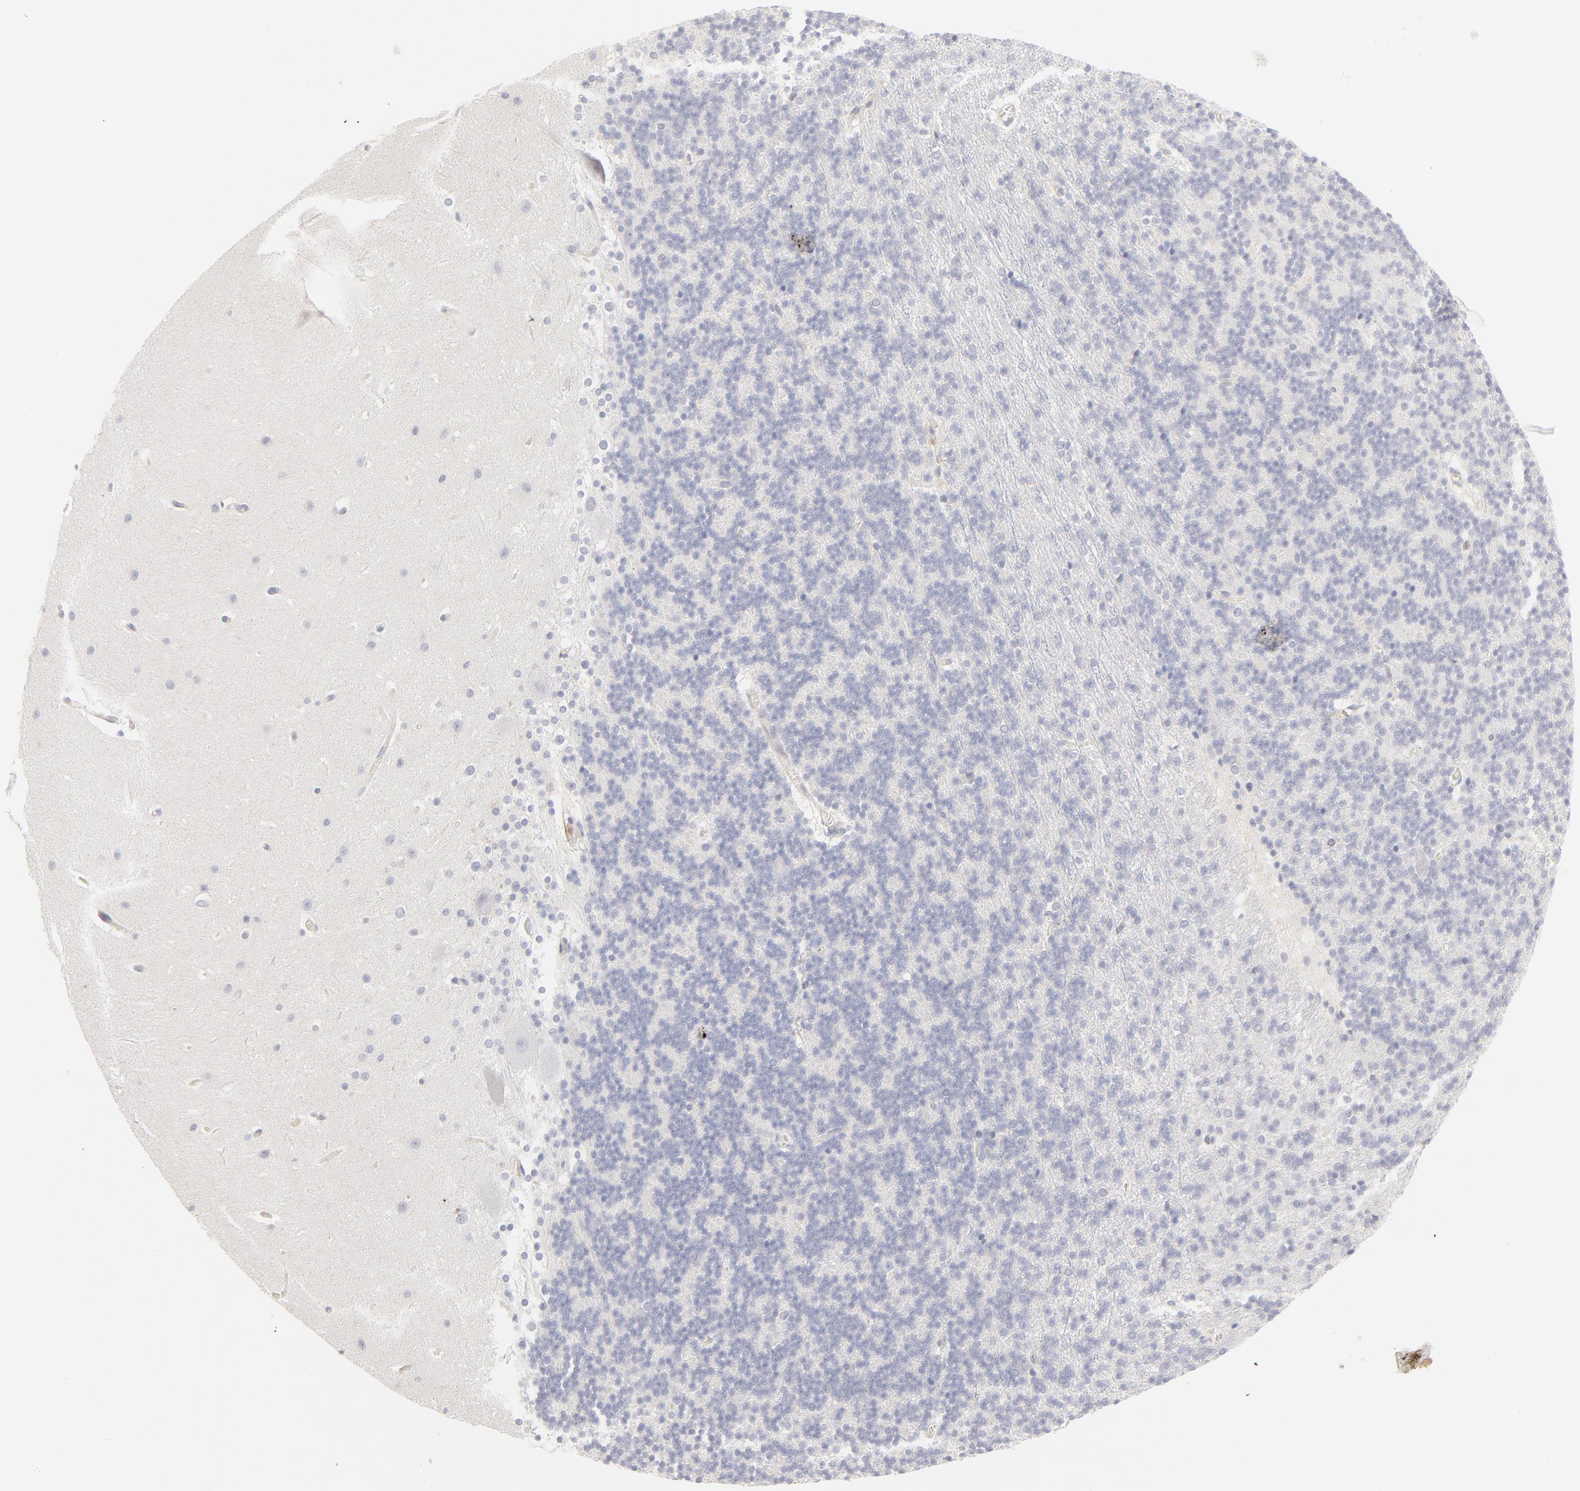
{"staining": {"intensity": "negative", "quantity": "none", "location": "none"}, "tissue": "cerebellum", "cell_type": "Cells in granular layer", "image_type": "normal", "snomed": [{"axis": "morphology", "description": "Normal tissue, NOS"}, {"axis": "topography", "description": "Cerebellum"}], "caption": "This image is of unremarkable cerebellum stained with immunohistochemistry (IHC) to label a protein in brown with the nuclei are counter-stained blue. There is no staining in cells in granular layer.", "gene": "ELF3", "patient": {"sex": "female", "age": 19}}